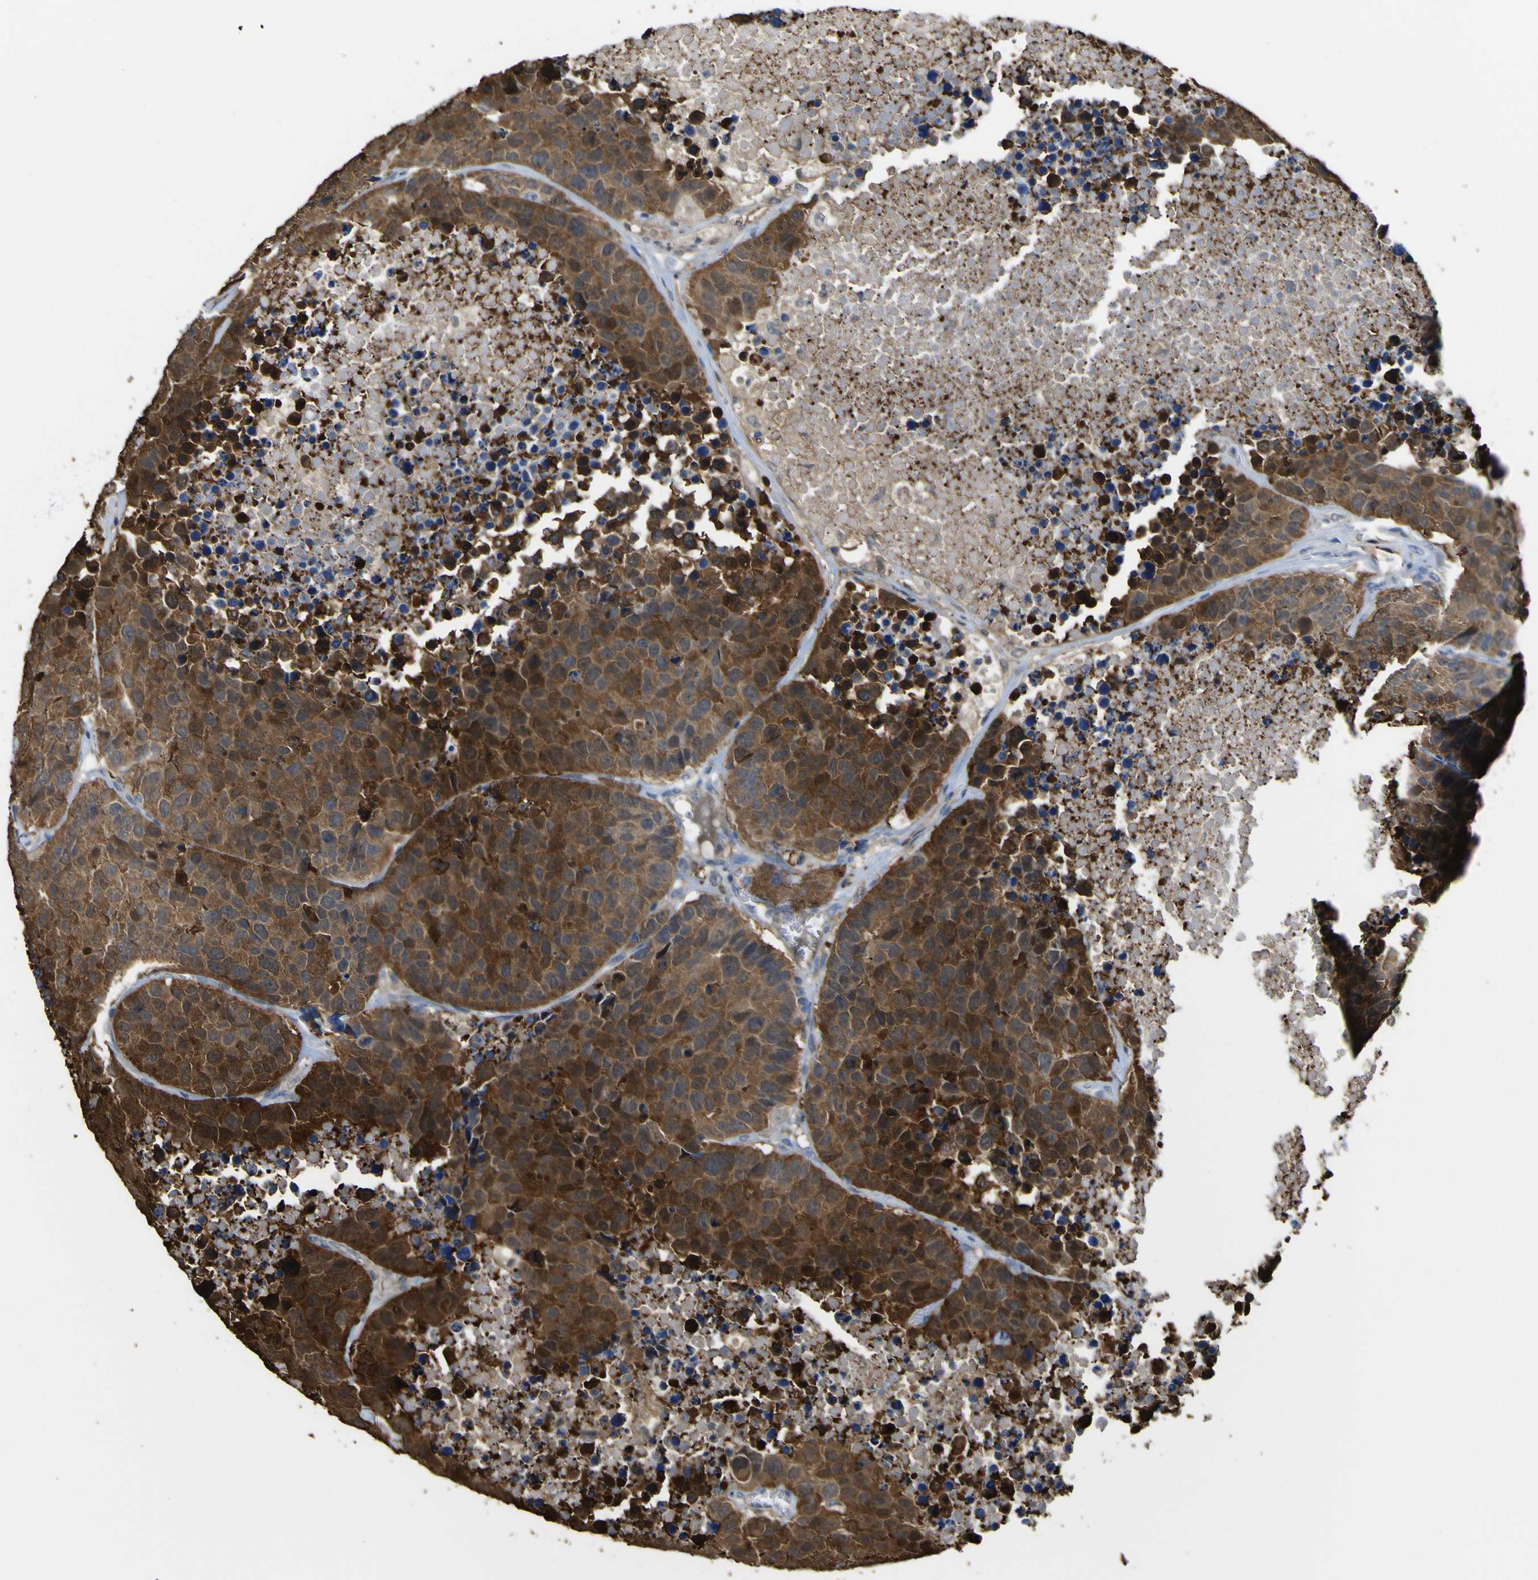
{"staining": {"intensity": "strong", "quantity": ">75%", "location": "cytoplasmic/membranous"}, "tissue": "carcinoid", "cell_type": "Tumor cells", "image_type": "cancer", "snomed": [{"axis": "morphology", "description": "Carcinoid, malignant, NOS"}, {"axis": "topography", "description": "Lung"}], "caption": "A brown stain labels strong cytoplasmic/membranous expression of a protein in human carcinoid tumor cells.", "gene": "ABHD3", "patient": {"sex": "male", "age": 60}}